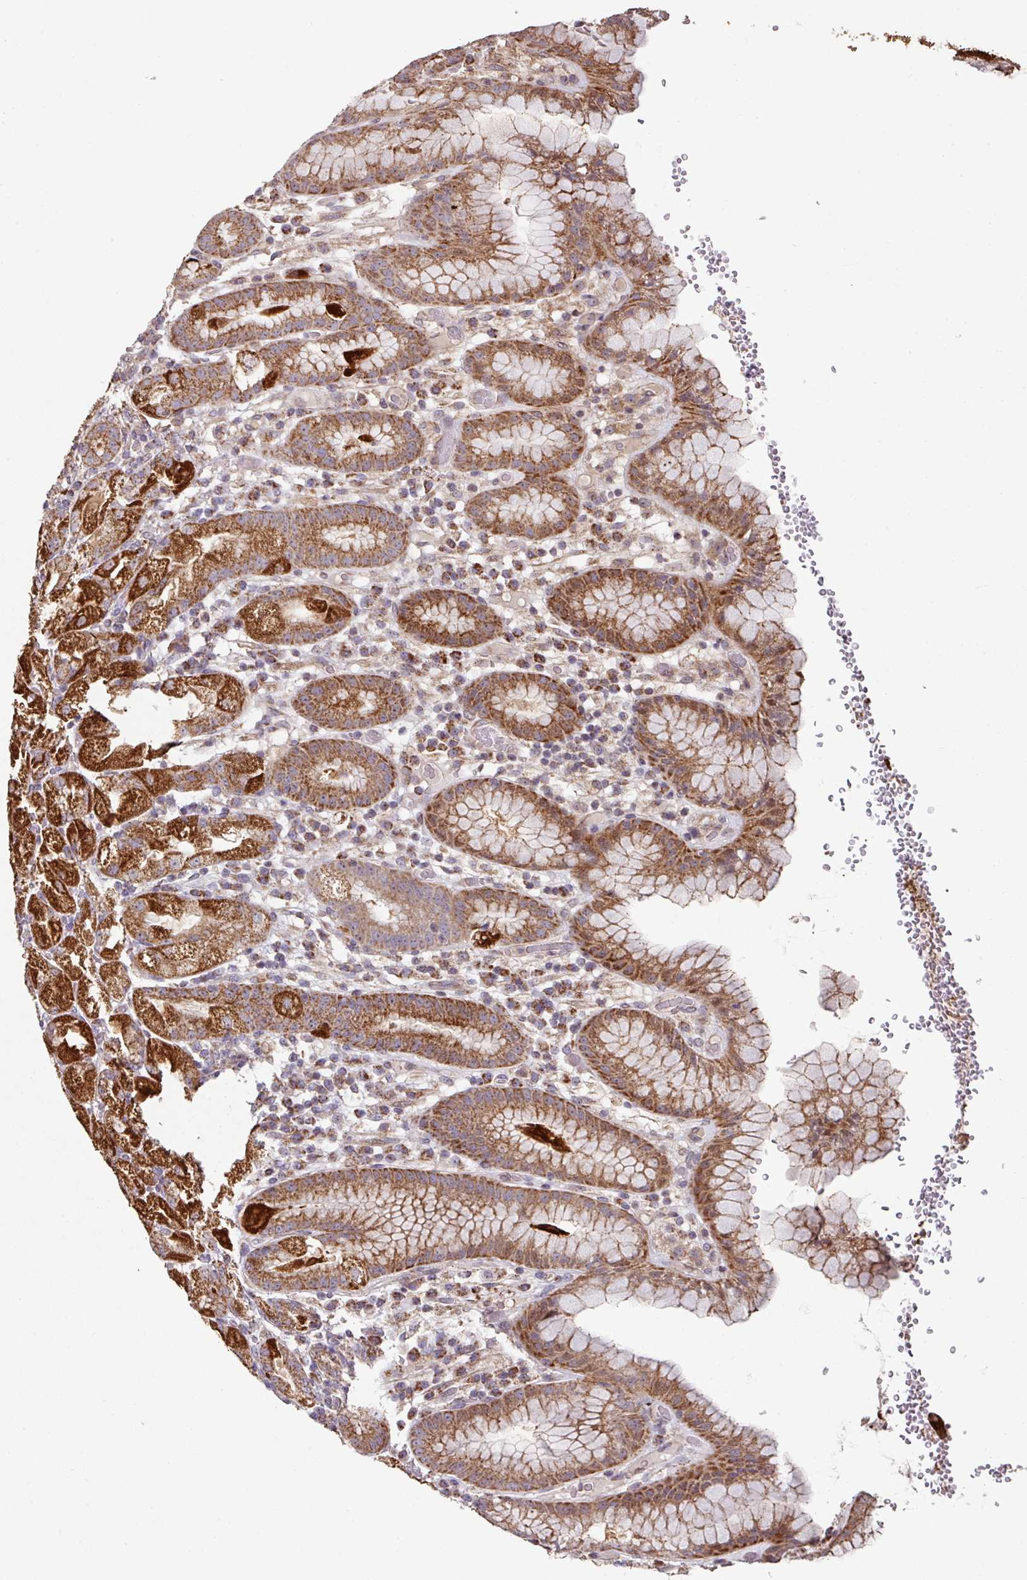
{"staining": {"intensity": "strong", "quantity": "25%-75%", "location": "cytoplasmic/membranous"}, "tissue": "stomach", "cell_type": "Glandular cells", "image_type": "normal", "snomed": [{"axis": "morphology", "description": "Normal tissue, NOS"}, {"axis": "topography", "description": "Stomach, upper"}], "caption": "This micrograph displays immunohistochemistry staining of benign stomach, with high strong cytoplasmic/membranous expression in about 25%-75% of glandular cells.", "gene": "OR2D3", "patient": {"sex": "male", "age": 52}}